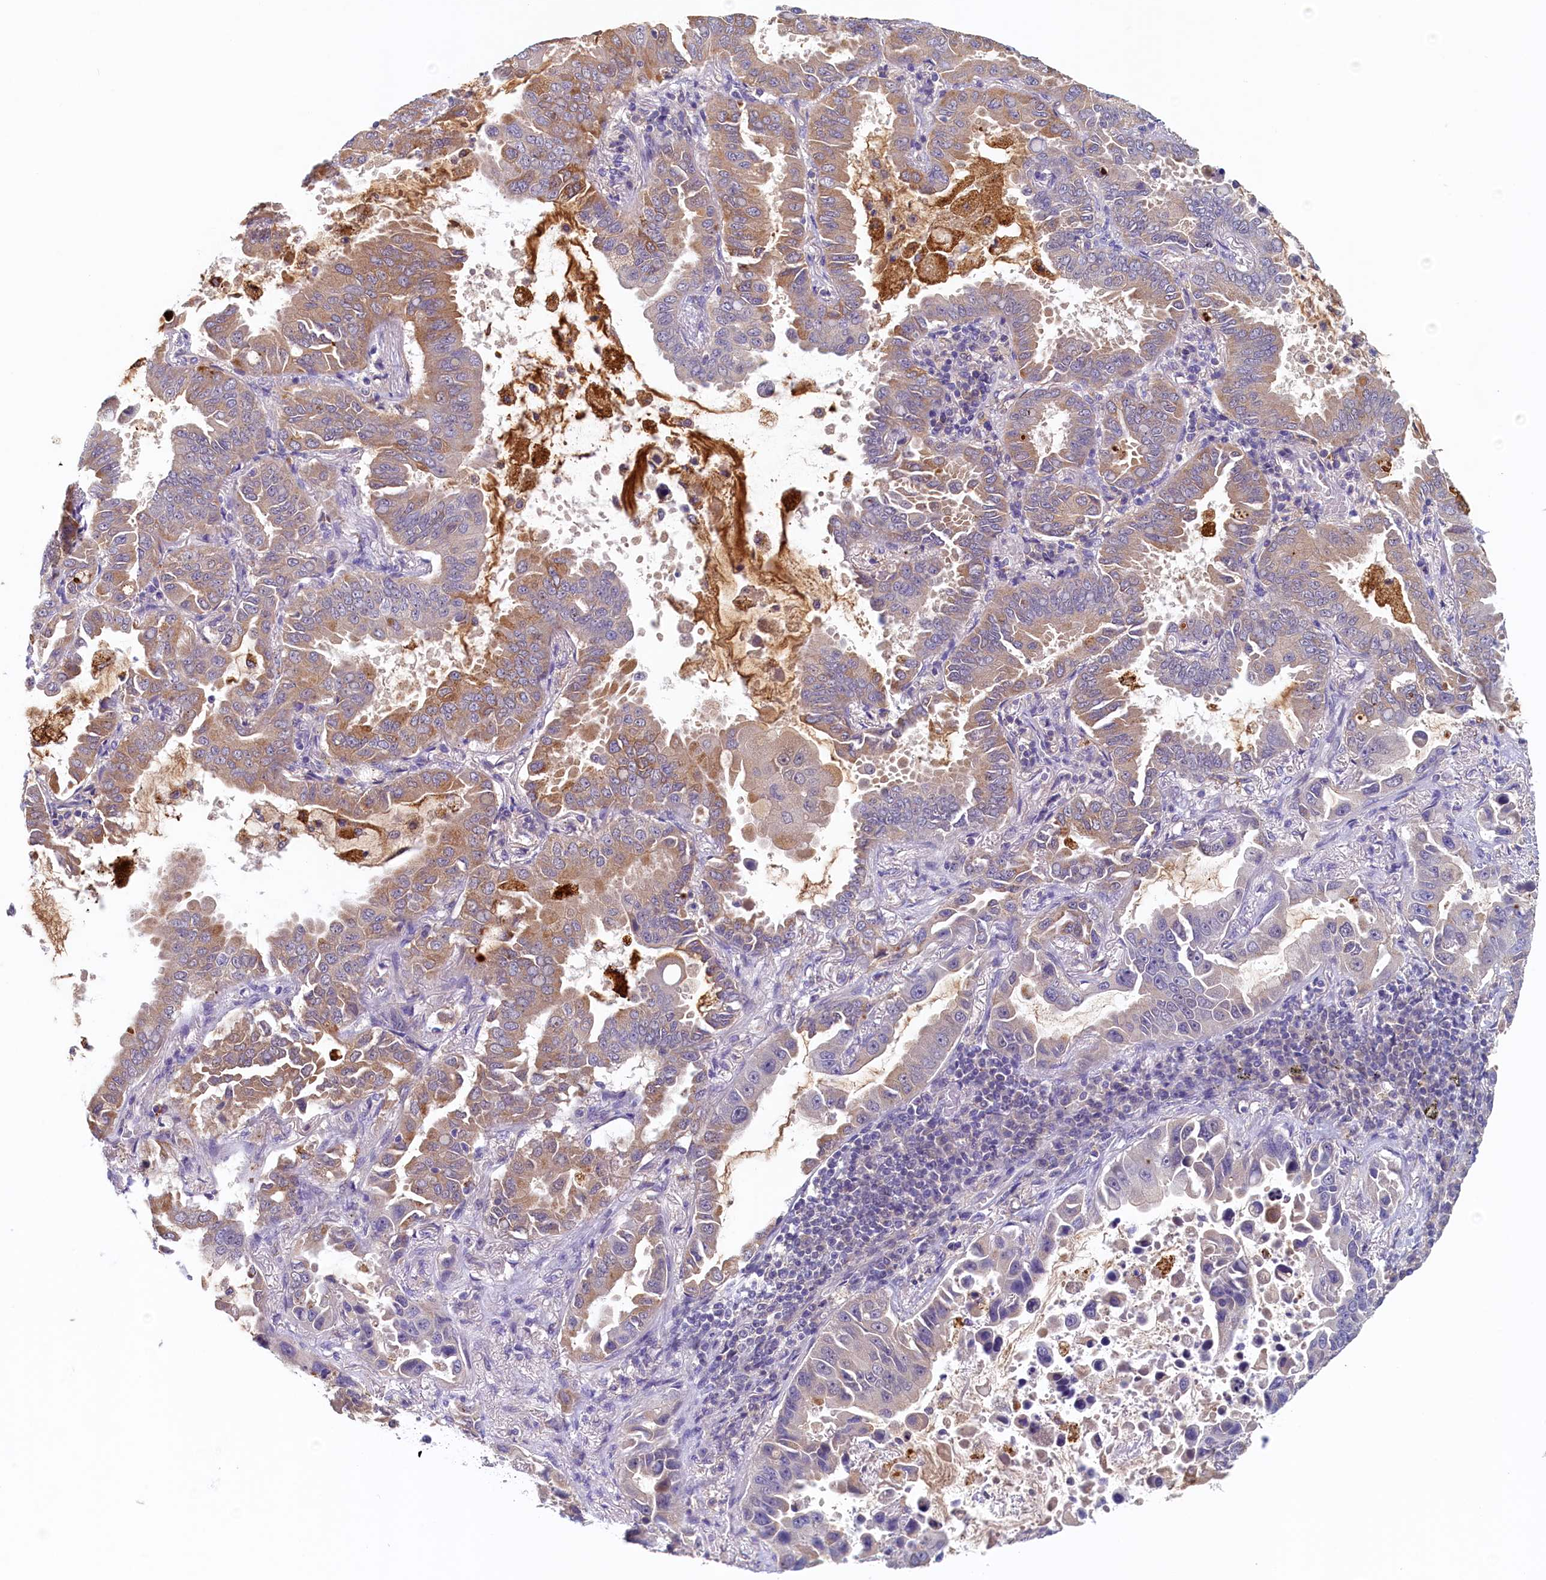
{"staining": {"intensity": "moderate", "quantity": "<25%", "location": "cytoplasmic/membranous"}, "tissue": "lung cancer", "cell_type": "Tumor cells", "image_type": "cancer", "snomed": [{"axis": "morphology", "description": "Adenocarcinoma, NOS"}, {"axis": "topography", "description": "Lung"}], "caption": "A high-resolution histopathology image shows immunohistochemistry (IHC) staining of lung cancer (adenocarcinoma), which demonstrates moderate cytoplasmic/membranous positivity in about <25% of tumor cells.", "gene": "NUBP2", "patient": {"sex": "male", "age": 64}}